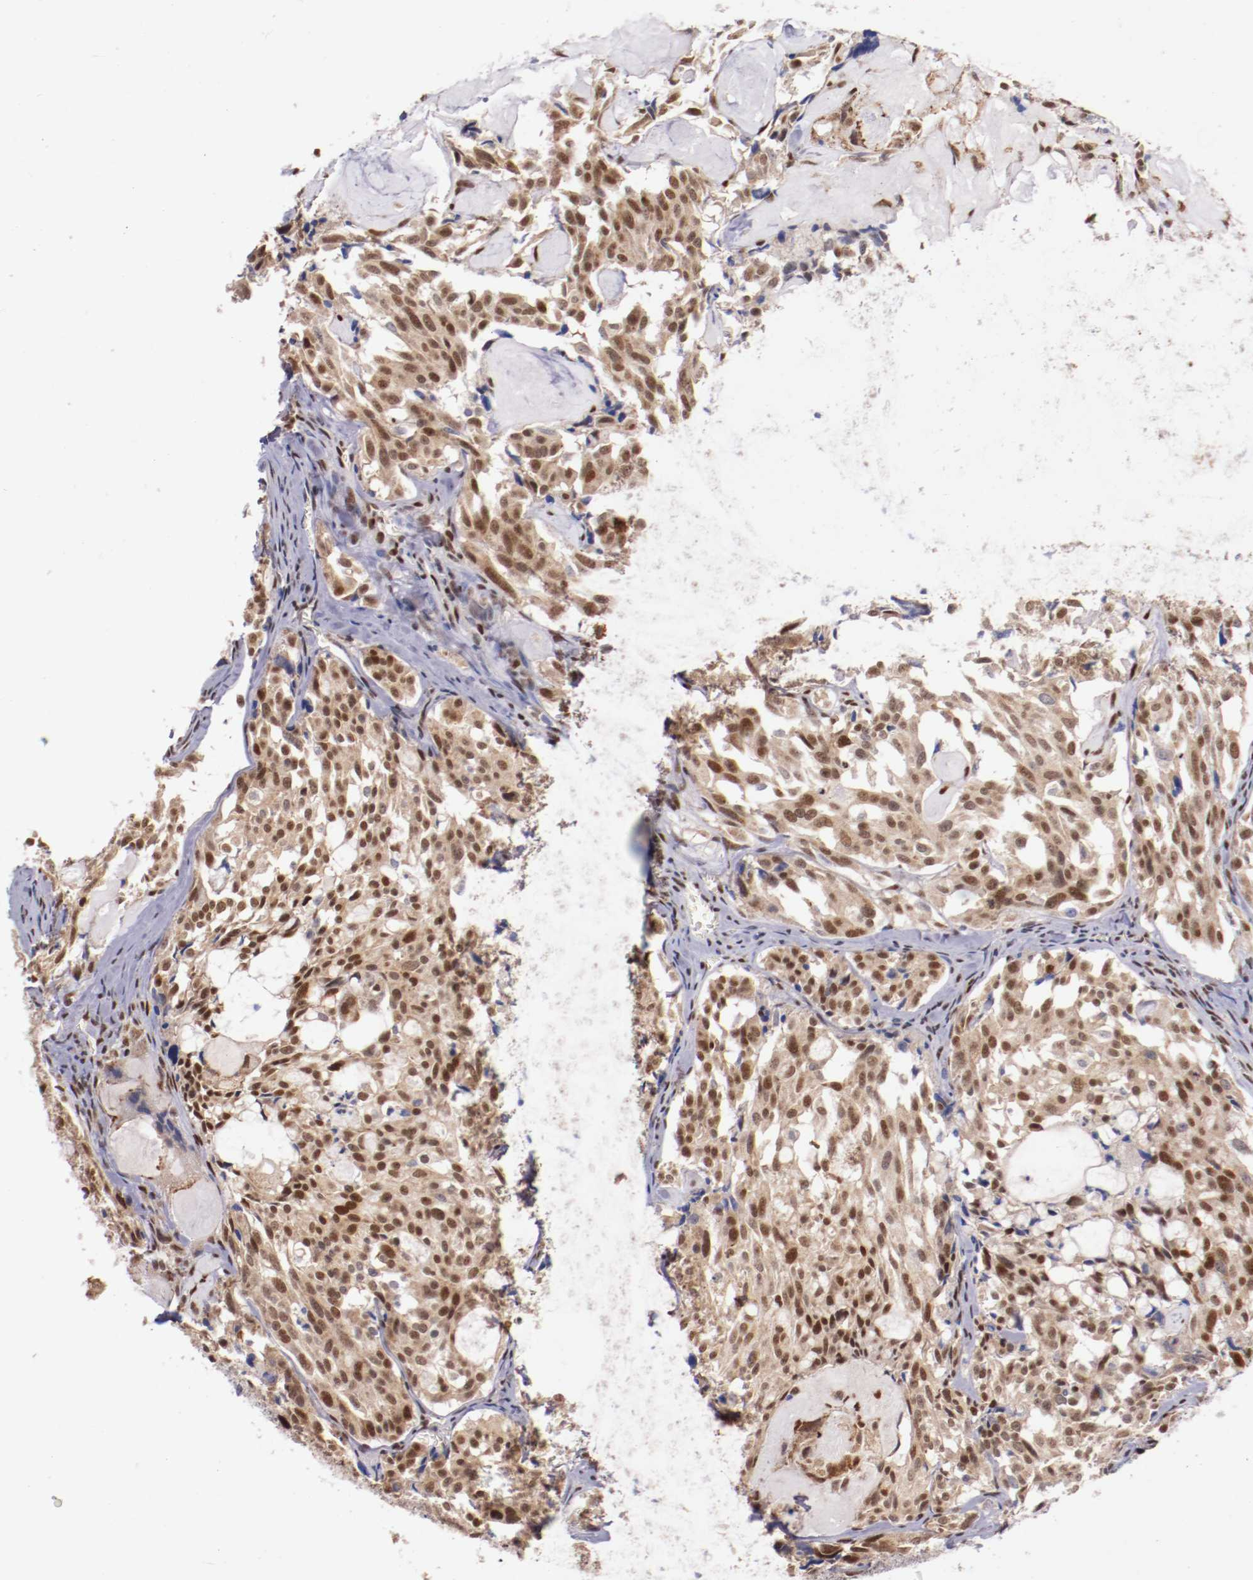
{"staining": {"intensity": "moderate", "quantity": ">75%", "location": "nuclear"}, "tissue": "thyroid cancer", "cell_type": "Tumor cells", "image_type": "cancer", "snomed": [{"axis": "morphology", "description": "Carcinoma, NOS"}, {"axis": "morphology", "description": "Carcinoid, malignant, NOS"}, {"axis": "topography", "description": "Thyroid gland"}], "caption": "Protein expression analysis of thyroid cancer (carcinoma) exhibits moderate nuclear staining in about >75% of tumor cells. (DAB (3,3'-diaminobenzidine) IHC with brightfield microscopy, high magnification).", "gene": "SRF", "patient": {"sex": "male", "age": 33}}